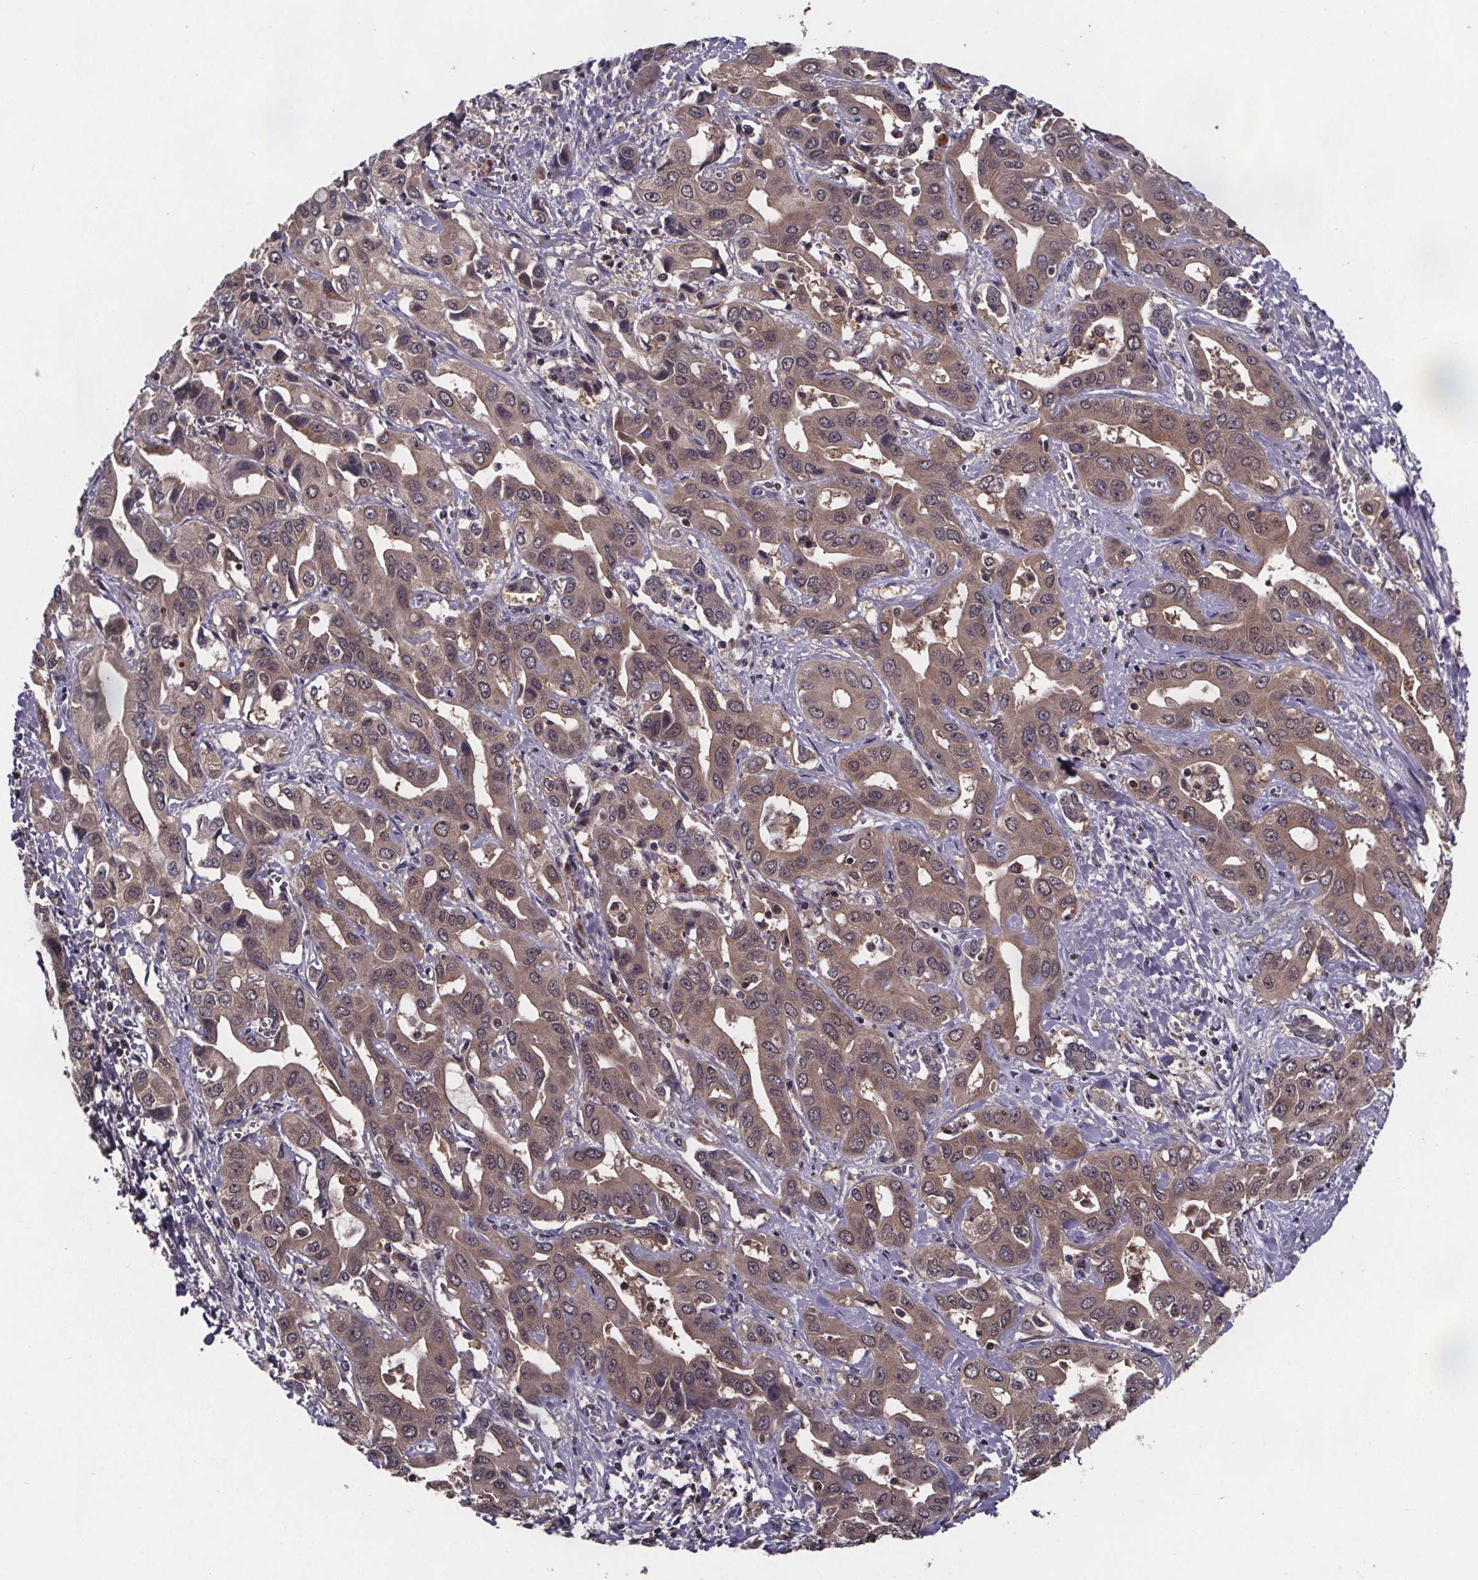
{"staining": {"intensity": "weak", "quantity": ">75%", "location": "cytoplasmic/membranous,nuclear"}, "tissue": "liver cancer", "cell_type": "Tumor cells", "image_type": "cancer", "snomed": [{"axis": "morphology", "description": "Cholangiocarcinoma"}, {"axis": "topography", "description": "Liver"}], "caption": "Tumor cells display low levels of weak cytoplasmic/membranous and nuclear positivity in about >75% of cells in human liver cholangiocarcinoma.", "gene": "FN3KRP", "patient": {"sex": "female", "age": 52}}